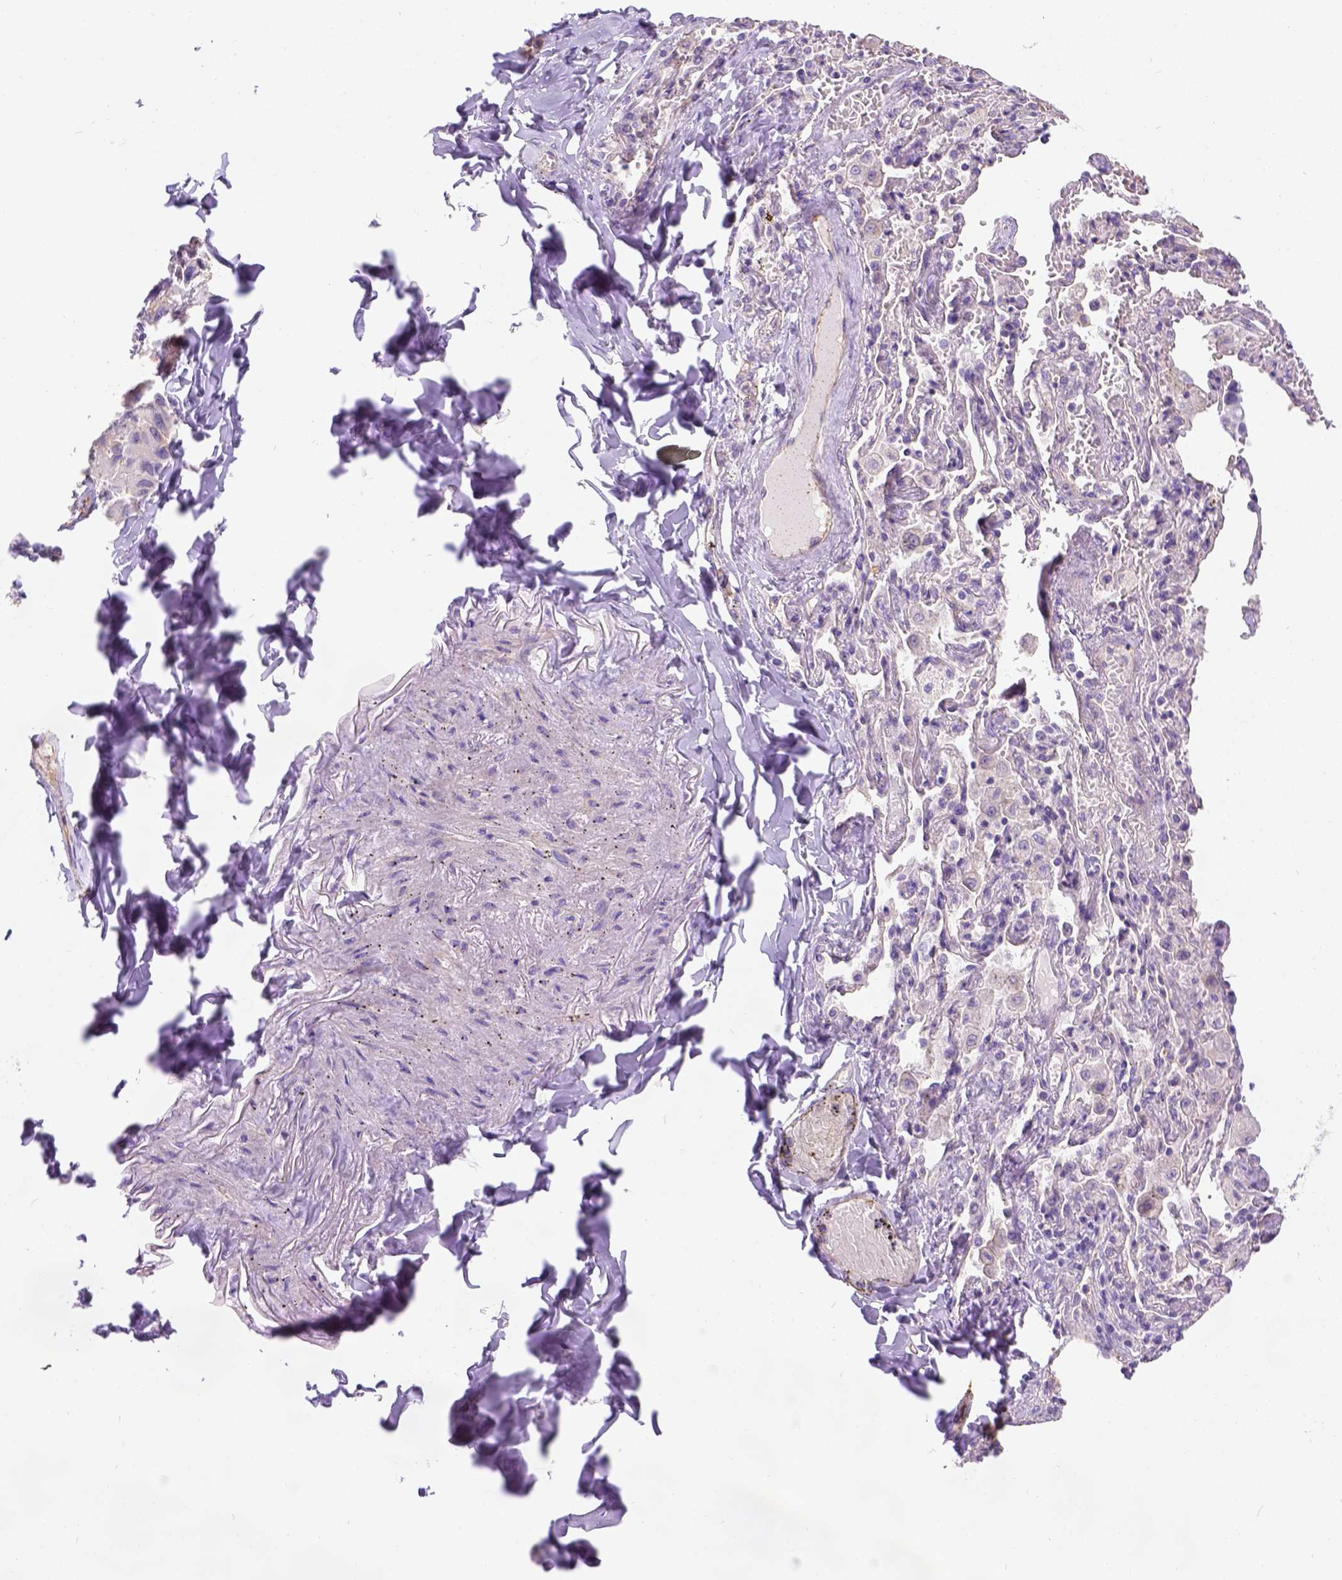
{"staining": {"intensity": "negative", "quantity": "none", "location": "none"}, "tissue": "lung cancer", "cell_type": "Tumor cells", "image_type": "cancer", "snomed": [{"axis": "morphology", "description": "Adenocarcinoma, NOS"}, {"axis": "topography", "description": "Lung"}], "caption": "DAB (3,3'-diaminobenzidine) immunohistochemical staining of human adenocarcinoma (lung) displays no significant expression in tumor cells.", "gene": "PHF7", "patient": {"sex": "male", "age": 64}}